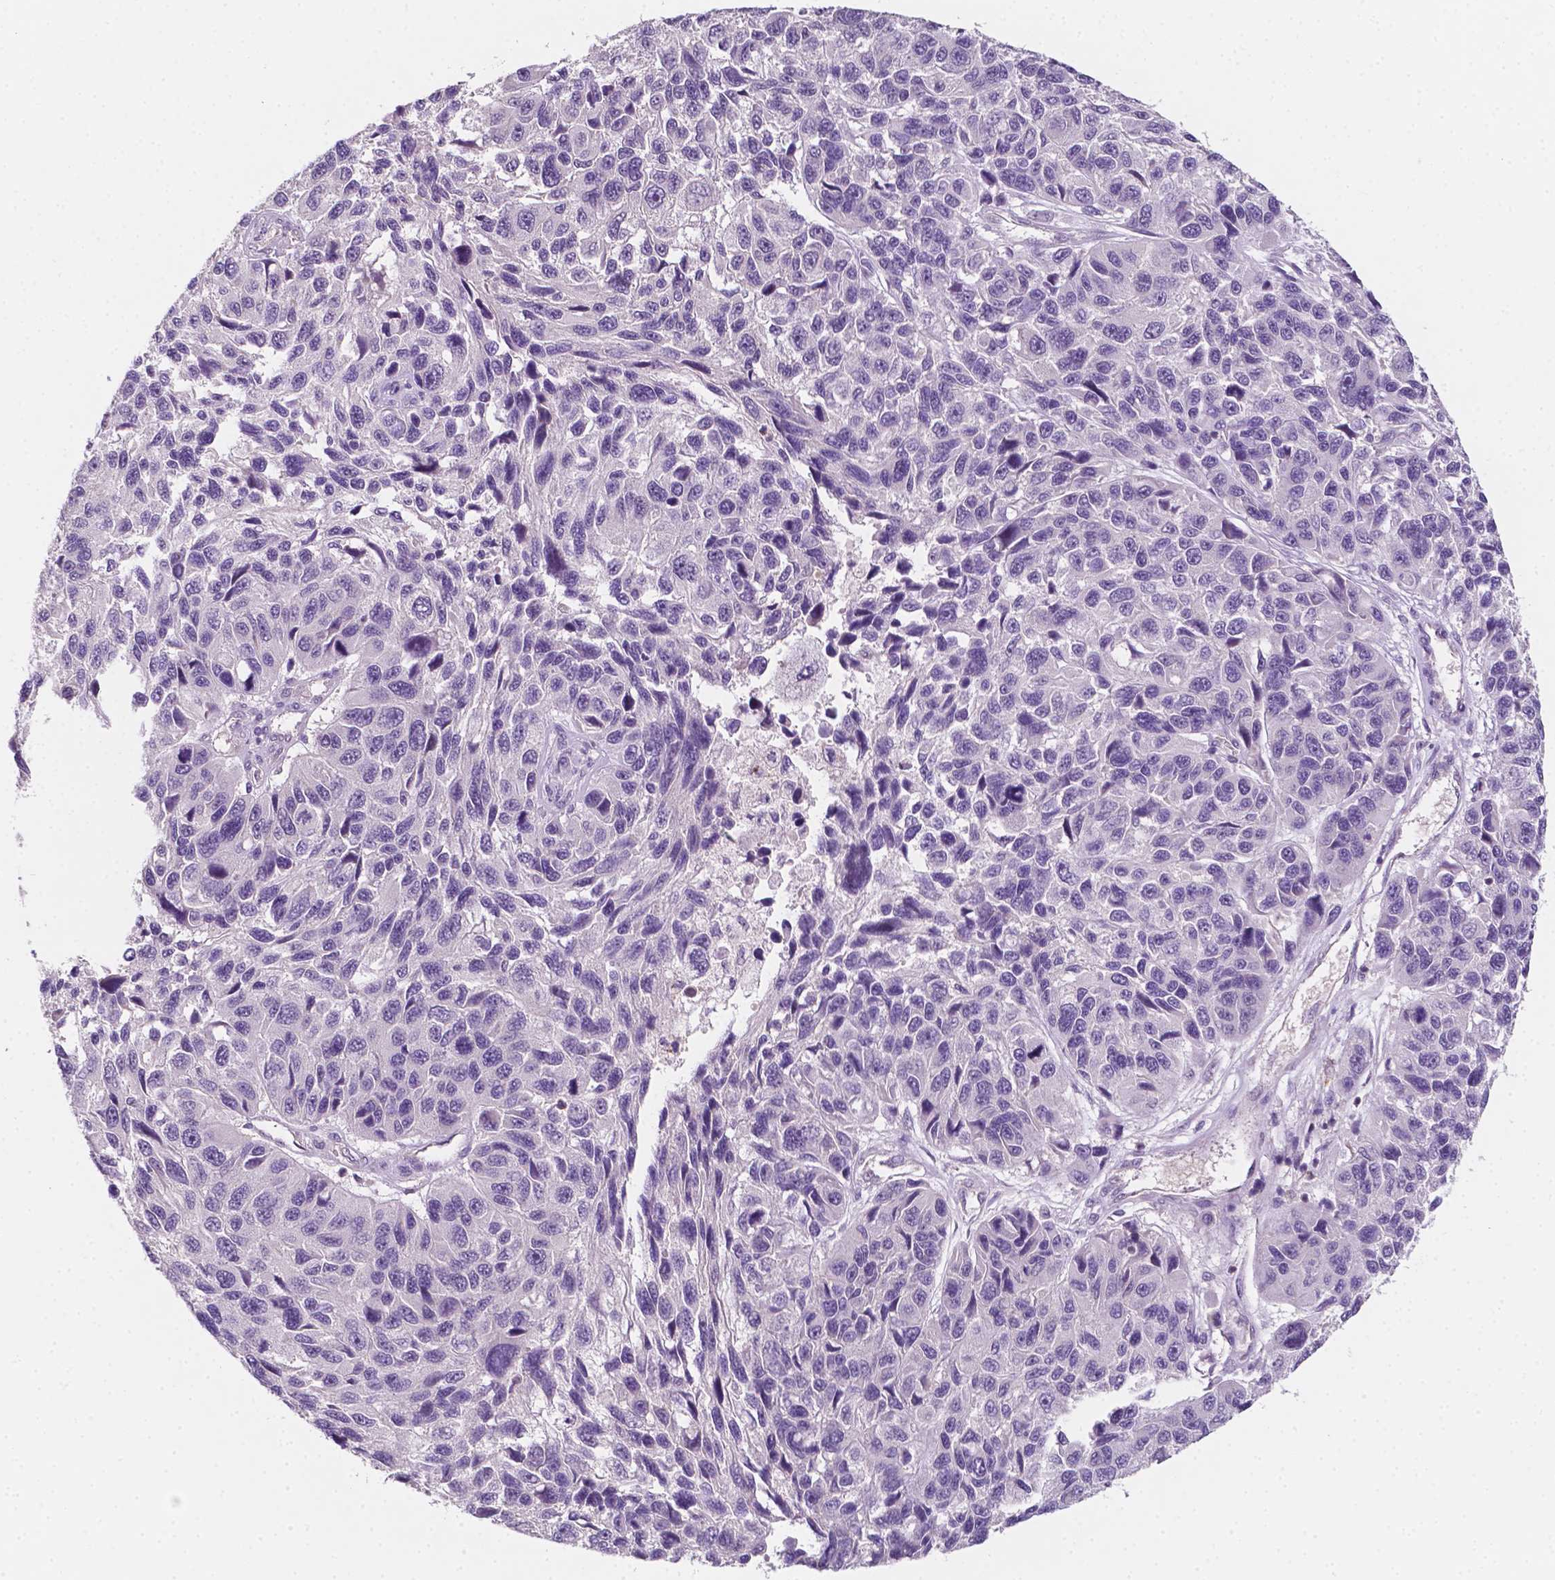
{"staining": {"intensity": "negative", "quantity": "none", "location": "none"}, "tissue": "melanoma", "cell_type": "Tumor cells", "image_type": "cancer", "snomed": [{"axis": "morphology", "description": "Malignant melanoma, NOS"}, {"axis": "topography", "description": "Skin"}], "caption": "Immunohistochemical staining of malignant melanoma reveals no significant positivity in tumor cells.", "gene": "EGFR", "patient": {"sex": "male", "age": 53}}